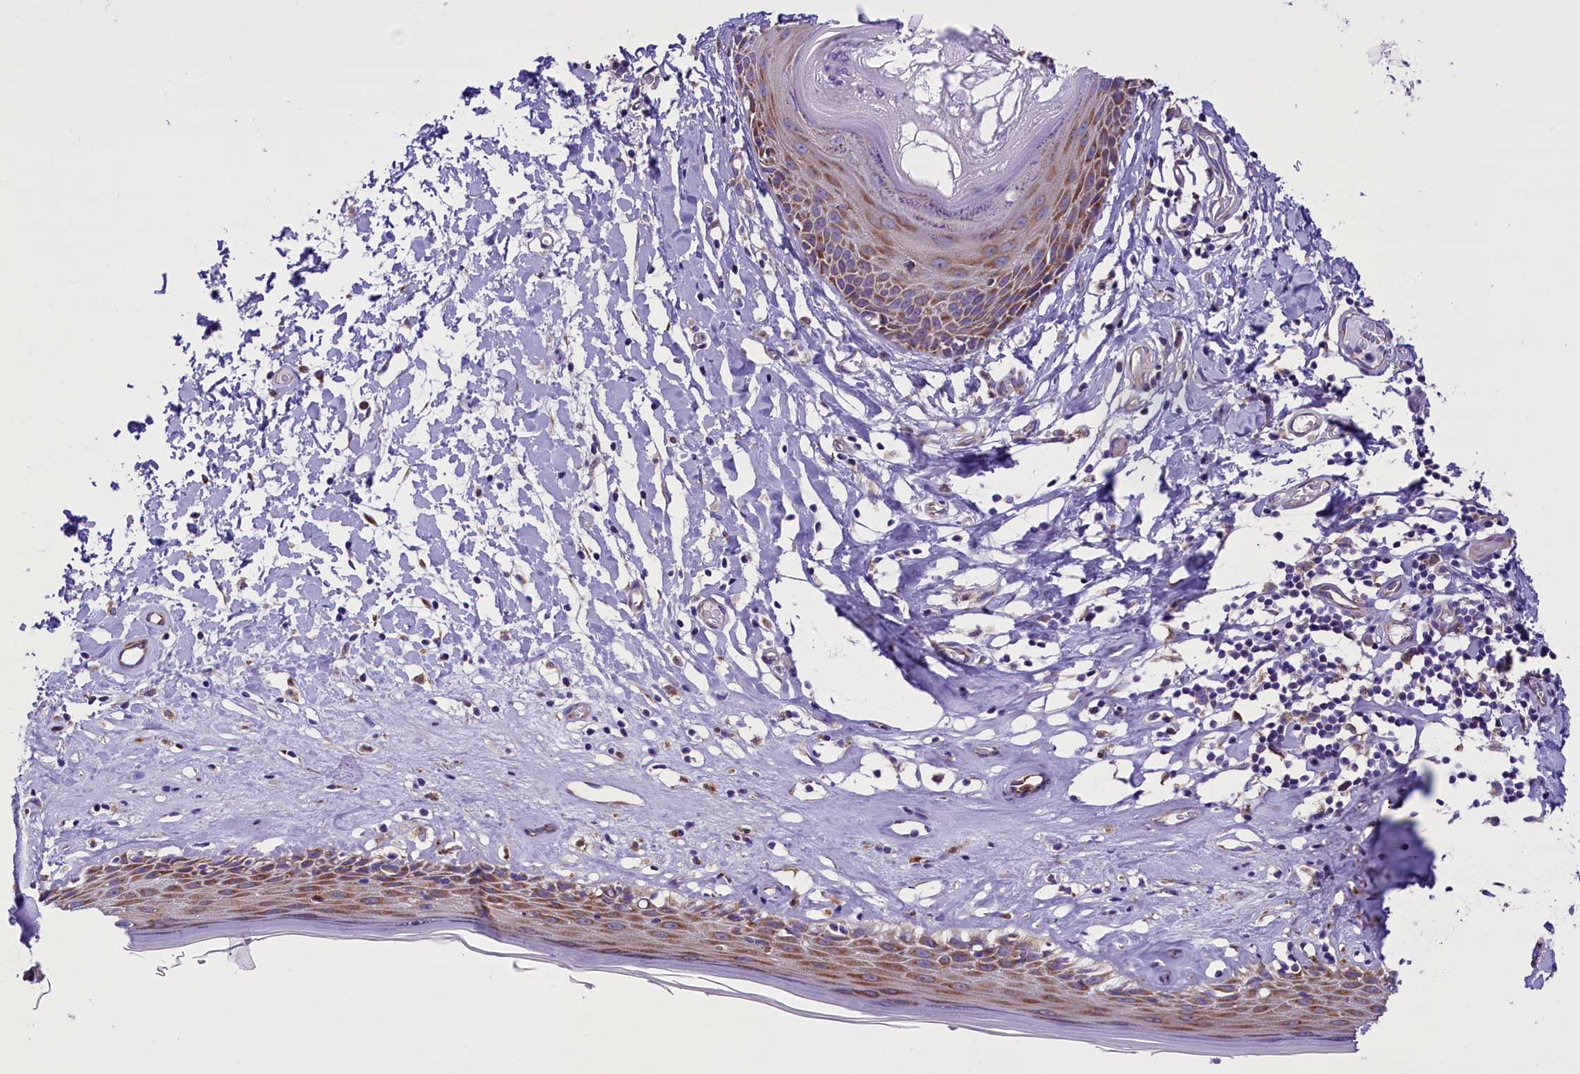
{"staining": {"intensity": "moderate", "quantity": ">75%", "location": "cytoplasmic/membranous"}, "tissue": "skin", "cell_type": "Epidermal cells", "image_type": "normal", "snomed": [{"axis": "morphology", "description": "Normal tissue, NOS"}, {"axis": "topography", "description": "Adipose tissue"}, {"axis": "topography", "description": "Vascular tissue"}, {"axis": "topography", "description": "Vulva"}, {"axis": "topography", "description": "Peripheral nerve tissue"}], "caption": "Immunohistochemistry micrograph of benign skin: human skin stained using immunohistochemistry displays medium levels of moderate protein expression localized specifically in the cytoplasmic/membranous of epidermal cells, appearing as a cytoplasmic/membranous brown color.", "gene": "PTPRU", "patient": {"sex": "female", "age": 86}}